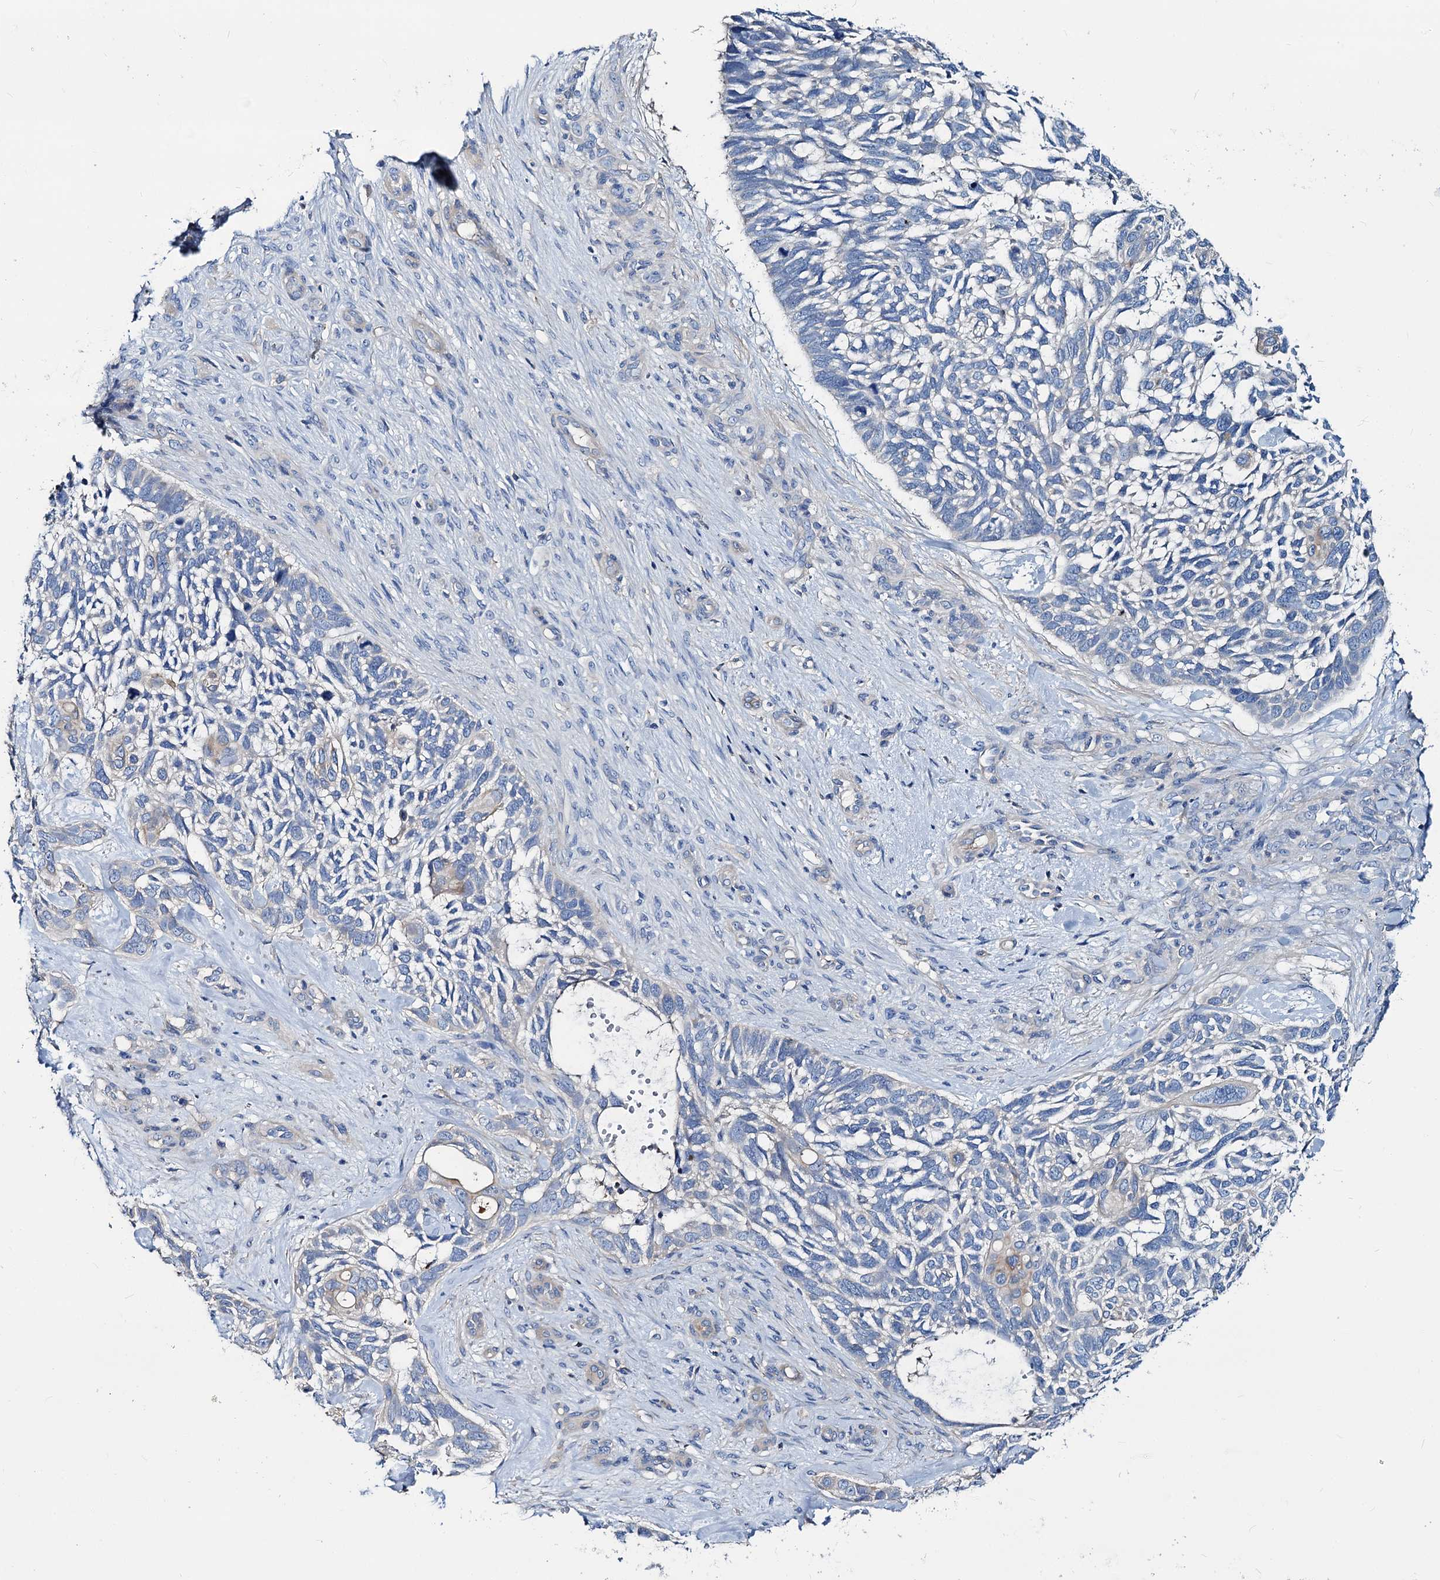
{"staining": {"intensity": "weak", "quantity": "<25%", "location": "cytoplasmic/membranous"}, "tissue": "skin cancer", "cell_type": "Tumor cells", "image_type": "cancer", "snomed": [{"axis": "morphology", "description": "Basal cell carcinoma"}, {"axis": "topography", "description": "Skin"}], "caption": "DAB immunohistochemical staining of skin basal cell carcinoma exhibits no significant positivity in tumor cells.", "gene": "DYDC2", "patient": {"sex": "male", "age": 88}}